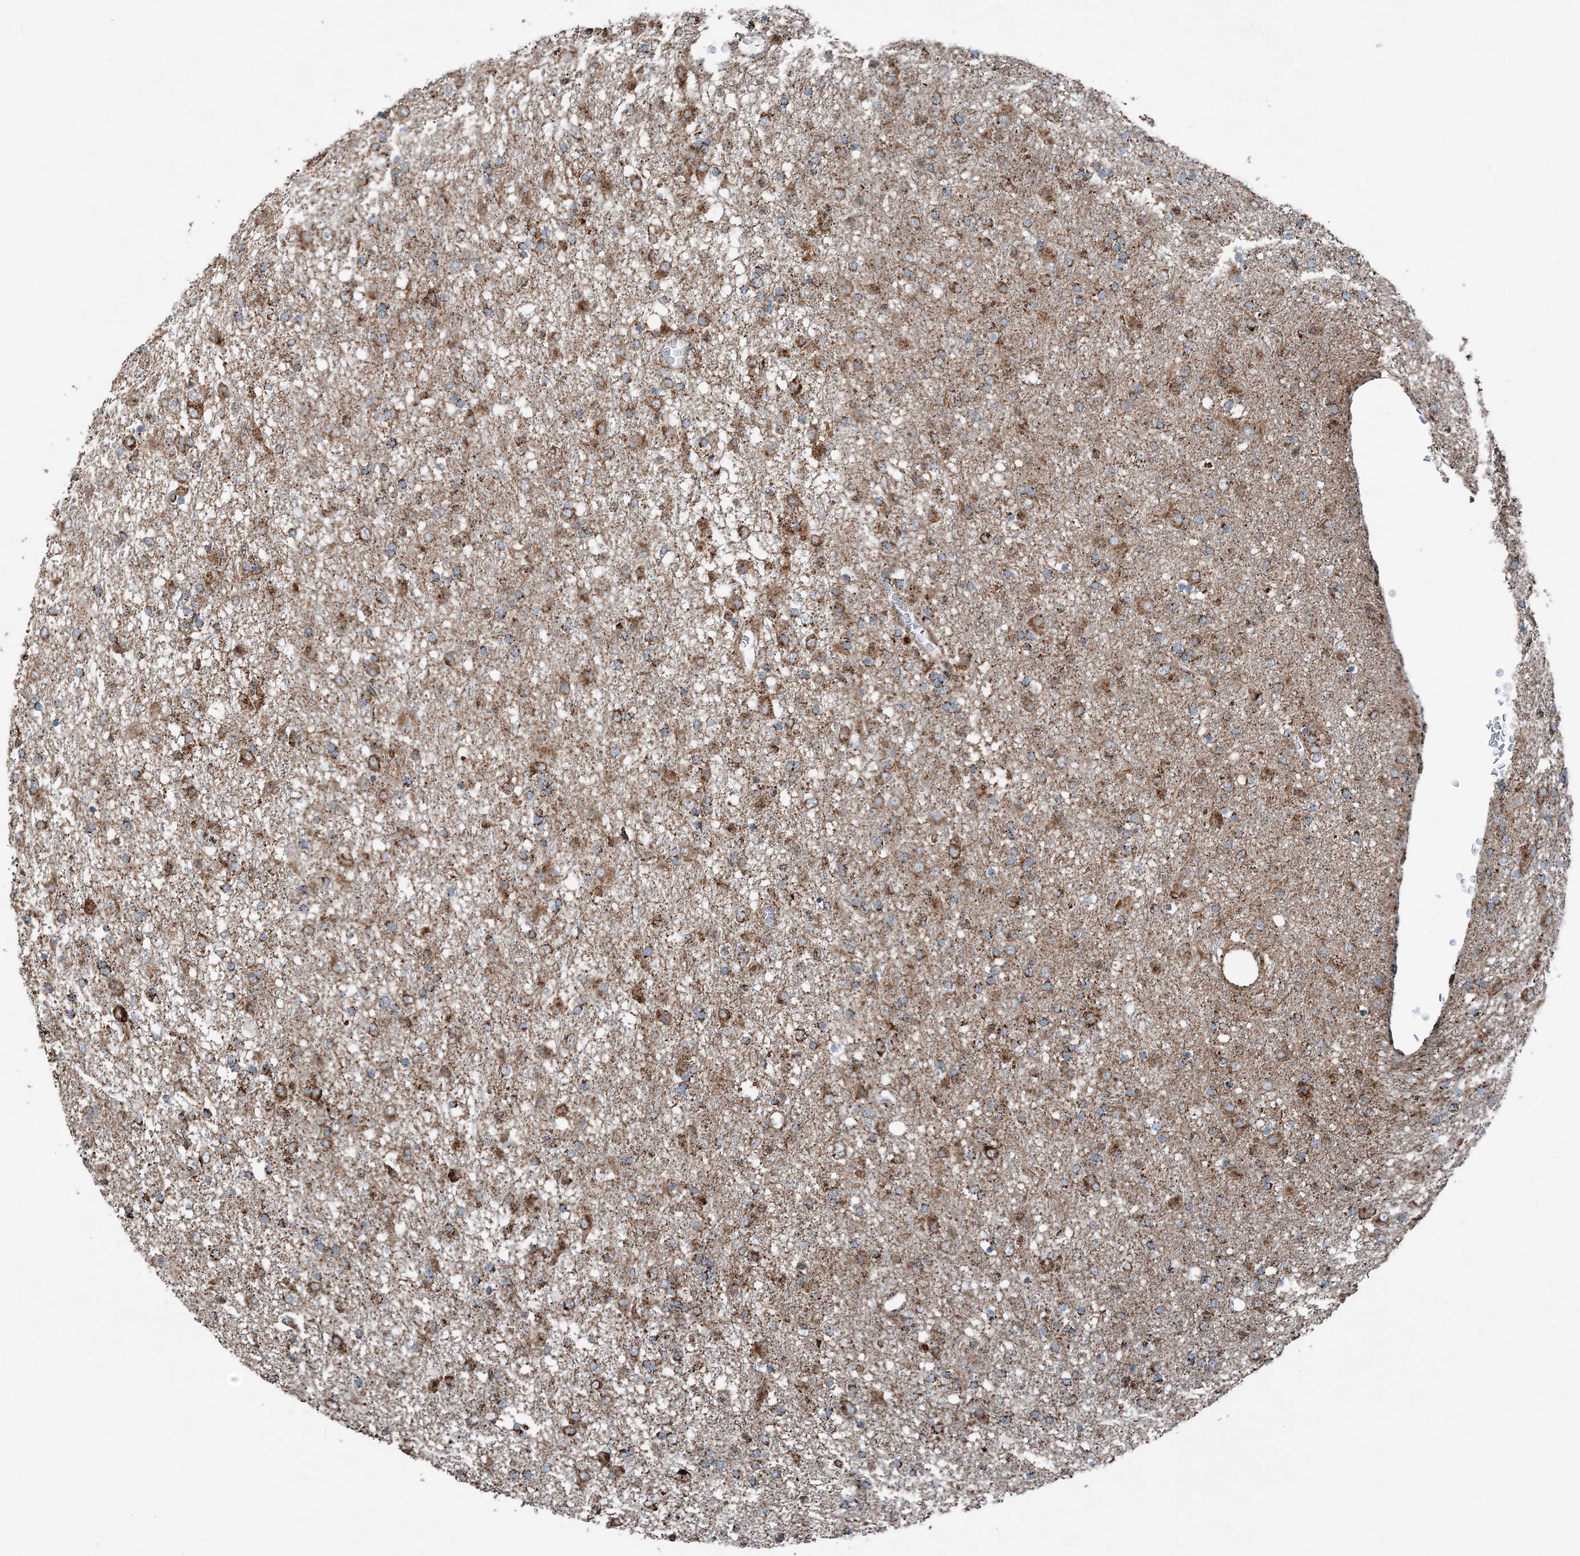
{"staining": {"intensity": "strong", "quantity": ">75%", "location": "cytoplasmic/membranous"}, "tissue": "glioma", "cell_type": "Tumor cells", "image_type": "cancer", "snomed": [{"axis": "morphology", "description": "Glioma, malignant, Low grade"}, {"axis": "topography", "description": "Brain"}], "caption": "Malignant glioma (low-grade) tissue shows strong cytoplasmic/membranous staining in about >75% of tumor cells (Stains: DAB (3,3'-diaminobenzidine) in brown, nuclei in blue, Microscopy: brightfield microscopy at high magnification).", "gene": "SUCLG1", "patient": {"sex": "male", "age": 65}}